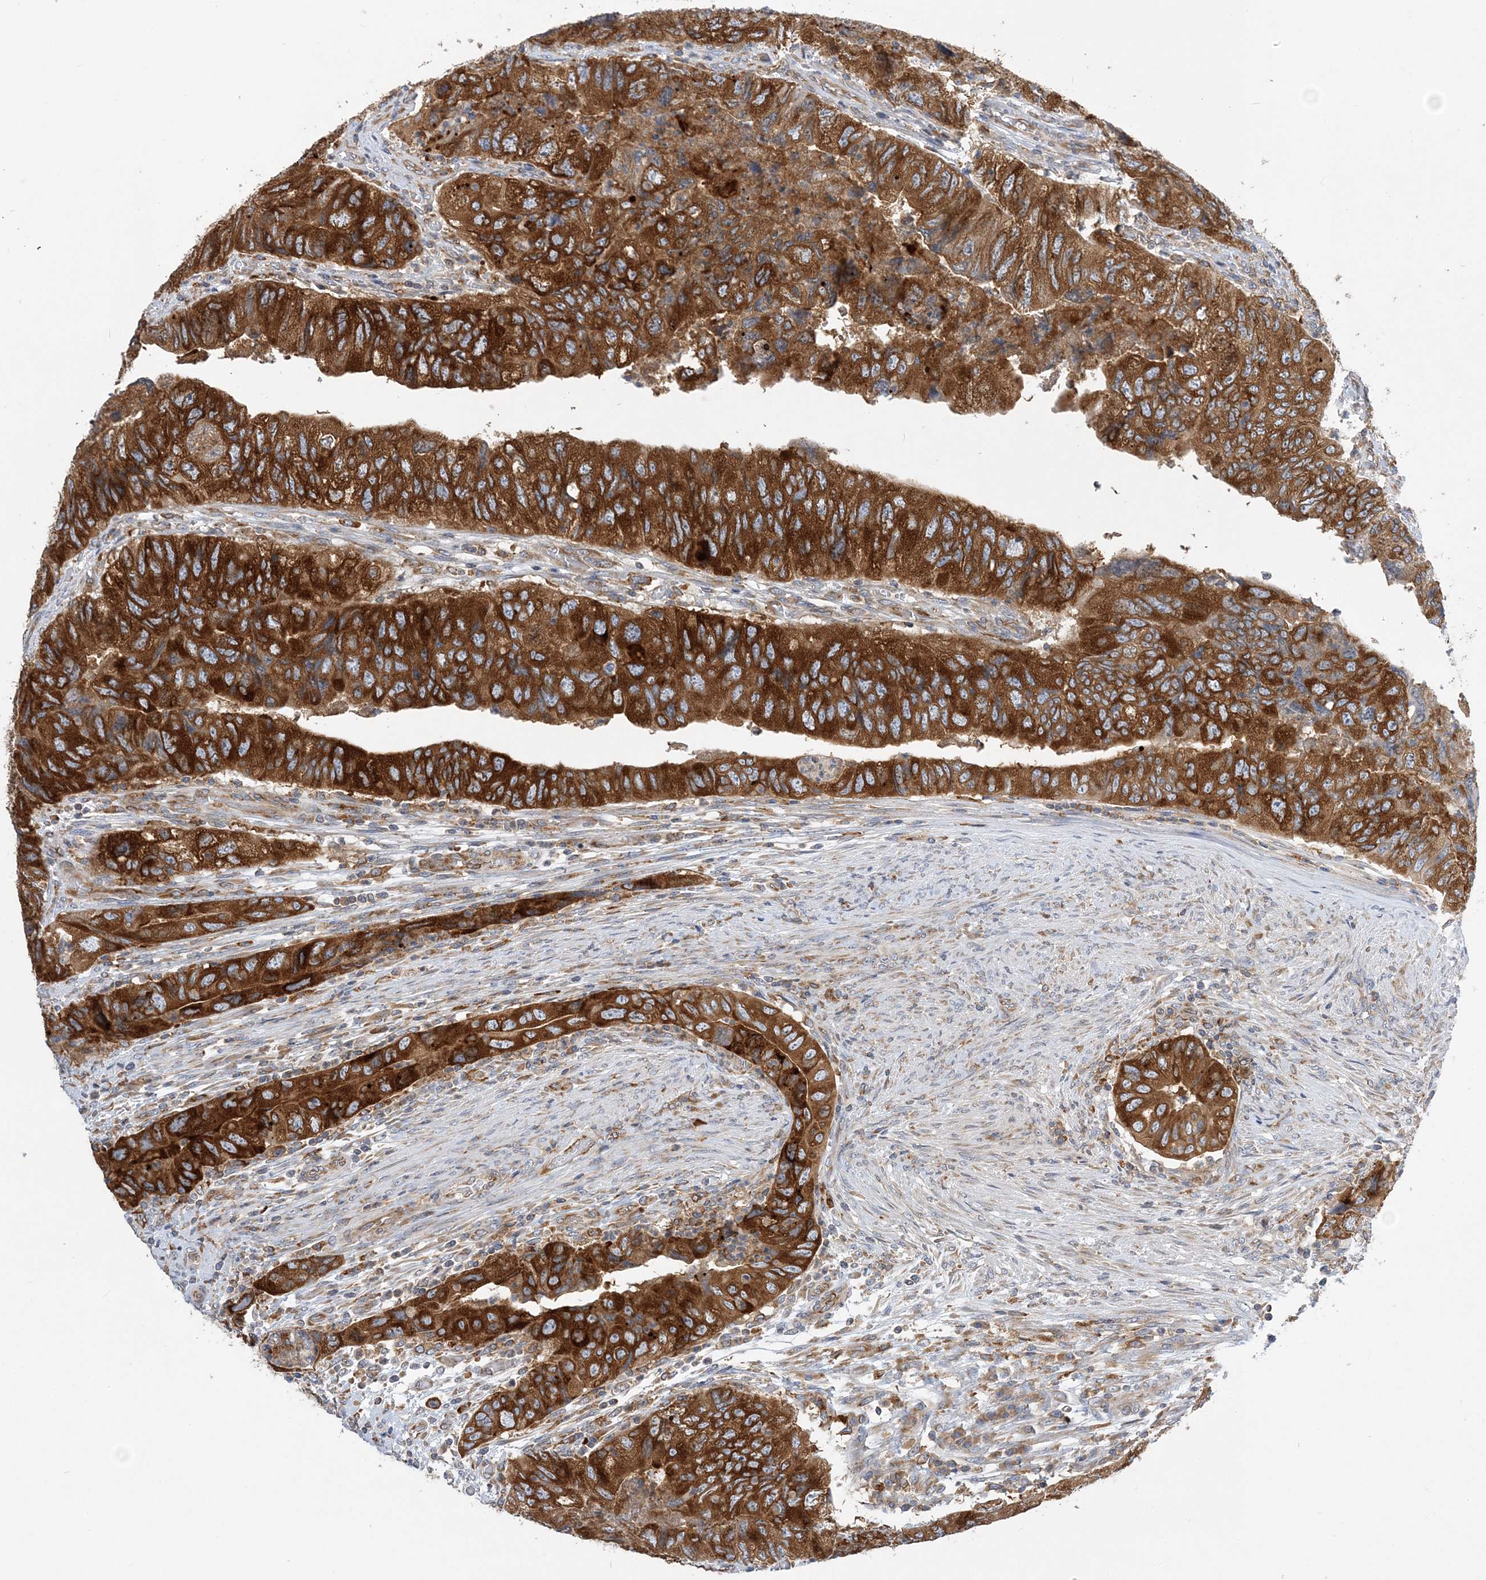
{"staining": {"intensity": "strong", "quantity": ">75%", "location": "cytoplasmic/membranous"}, "tissue": "colorectal cancer", "cell_type": "Tumor cells", "image_type": "cancer", "snomed": [{"axis": "morphology", "description": "Adenocarcinoma, NOS"}, {"axis": "topography", "description": "Rectum"}], "caption": "A brown stain labels strong cytoplasmic/membranous positivity of a protein in colorectal adenocarcinoma tumor cells.", "gene": "LARP4B", "patient": {"sex": "male", "age": 63}}